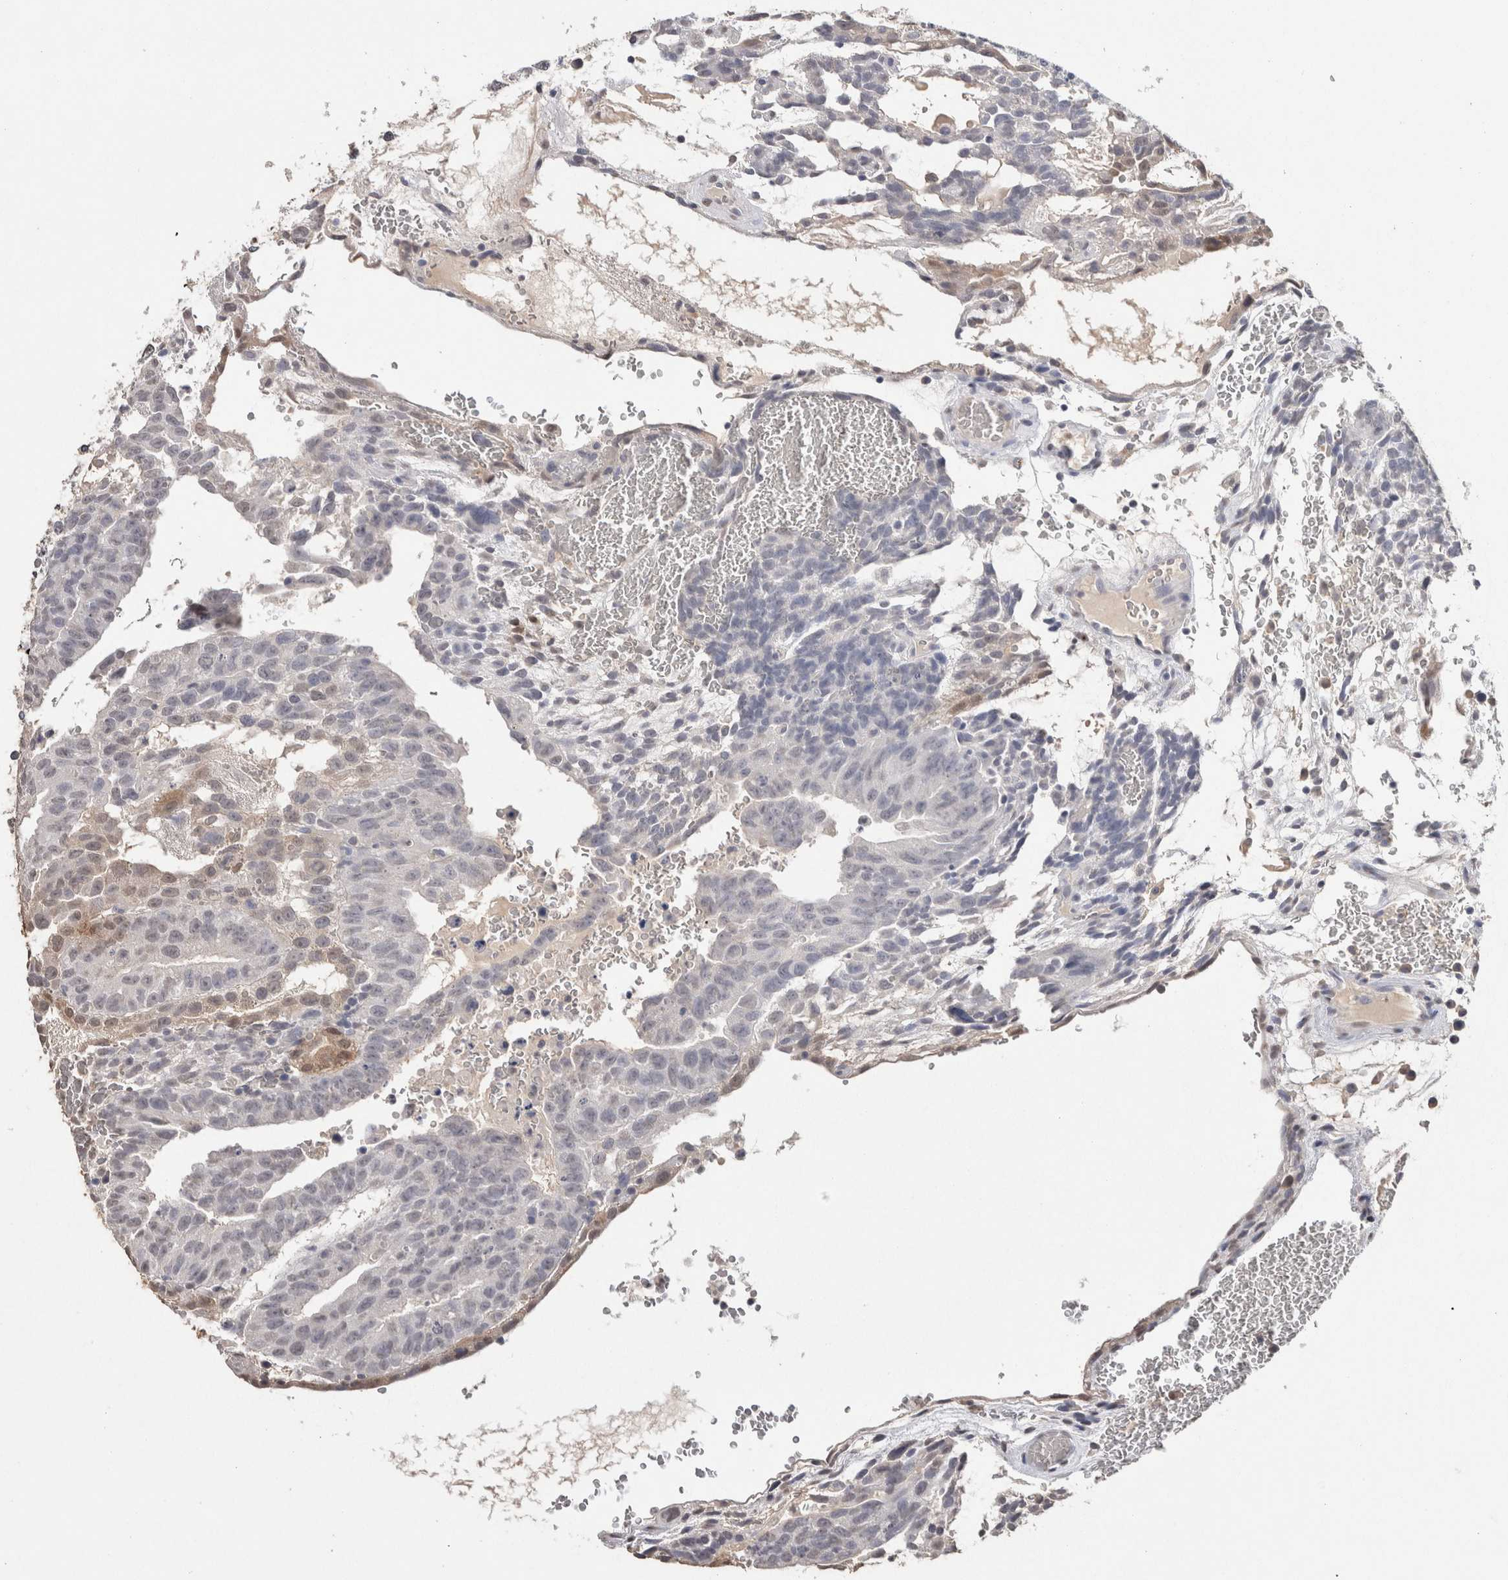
{"staining": {"intensity": "negative", "quantity": "none", "location": "none"}, "tissue": "testis cancer", "cell_type": "Tumor cells", "image_type": "cancer", "snomed": [{"axis": "morphology", "description": "Seminoma, NOS"}, {"axis": "morphology", "description": "Carcinoma, Embryonal, NOS"}, {"axis": "topography", "description": "Testis"}], "caption": "Histopathology image shows no significant protein positivity in tumor cells of testis cancer (embryonal carcinoma). (DAB (3,3'-diaminobenzidine) immunohistochemistry with hematoxylin counter stain).", "gene": "LGALS2", "patient": {"sex": "male", "age": 52}}